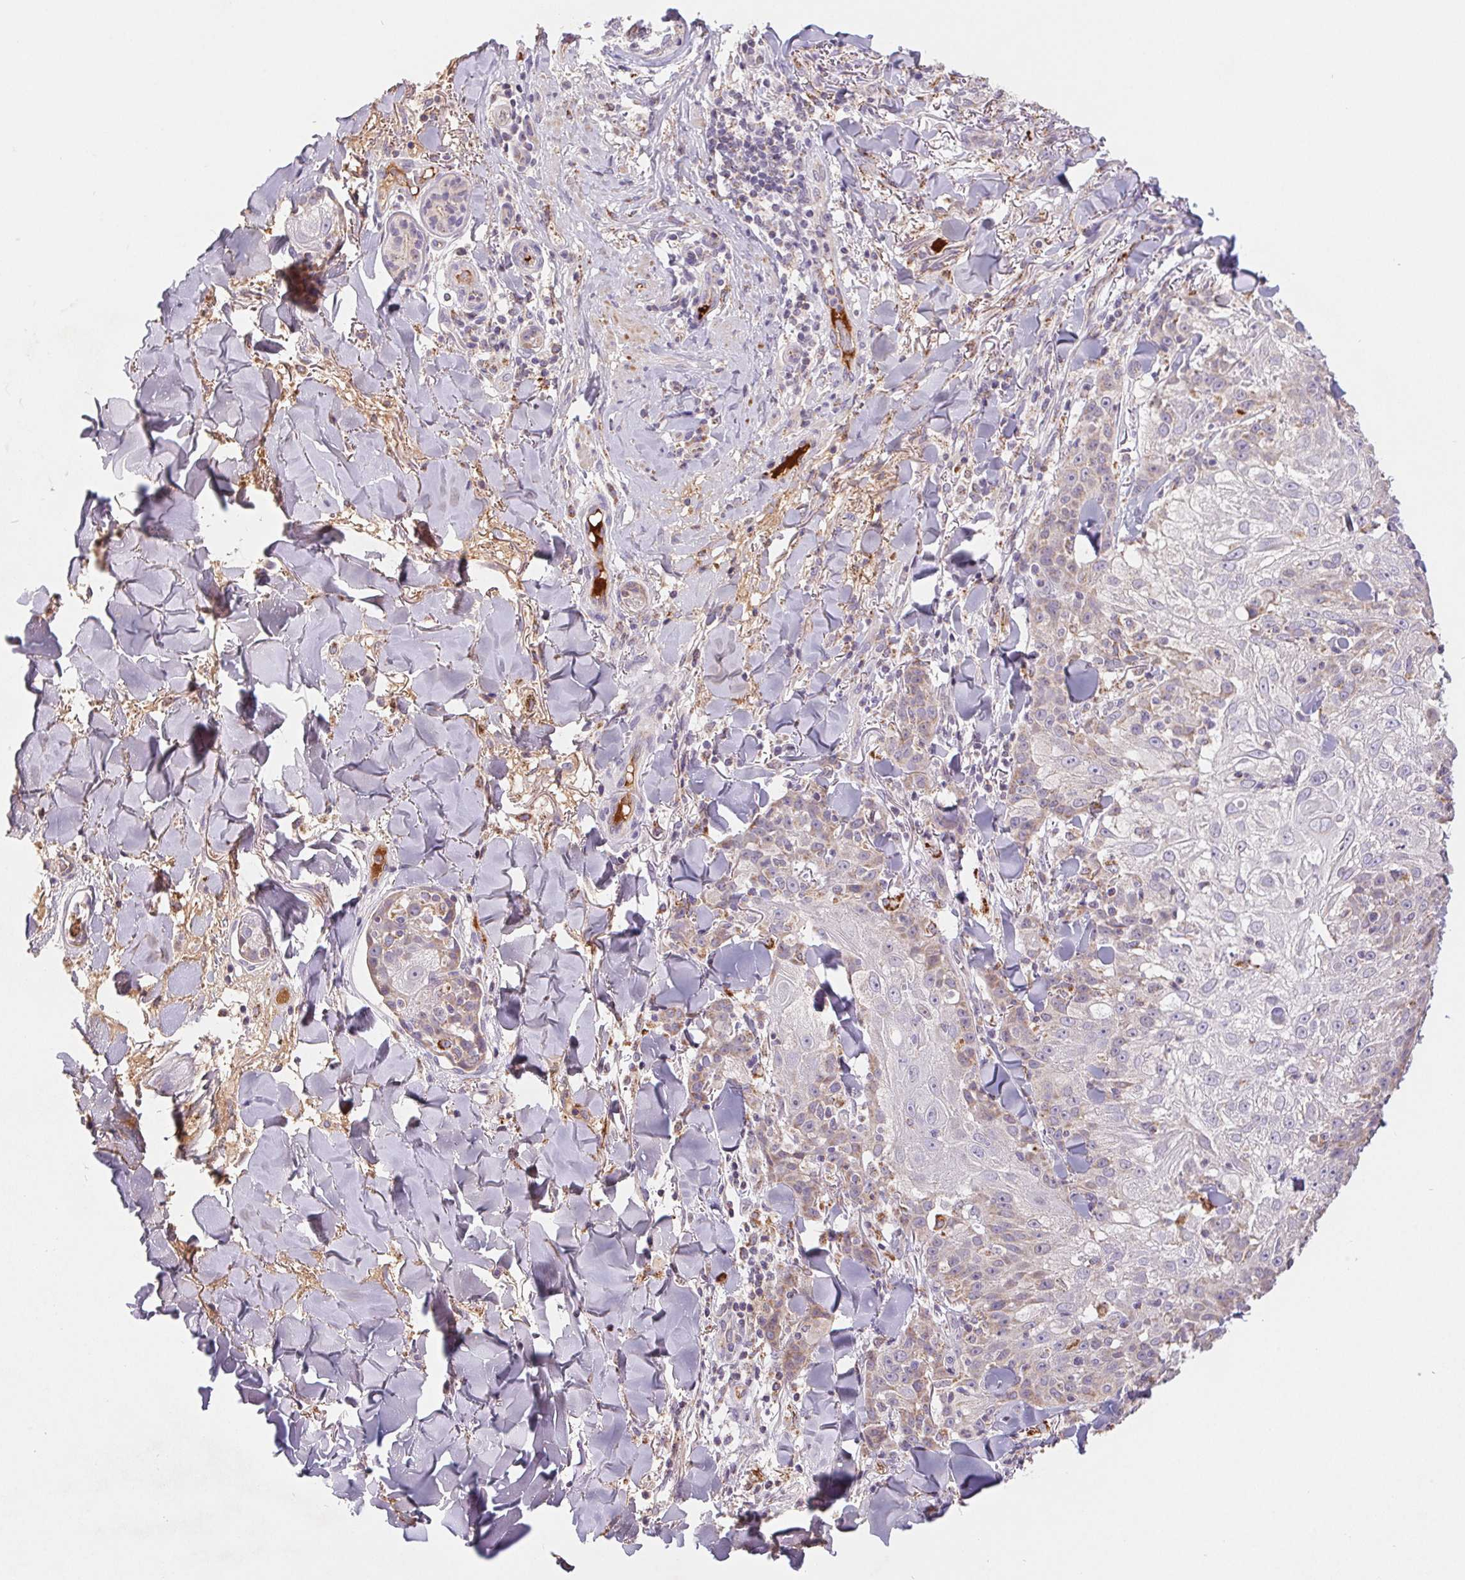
{"staining": {"intensity": "weak", "quantity": "<25%", "location": "cytoplasmic/membranous"}, "tissue": "skin cancer", "cell_type": "Tumor cells", "image_type": "cancer", "snomed": [{"axis": "morphology", "description": "Normal tissue, NOS"}, {"axis": "morphology", "description": "Squamous cell carcinoma, NOS"}, {"axis": "topography", "description": "Skin"}], "caption": "This histopathology image is of squamous cell carcinoma (skin) stained with IHC to label a protein in brown with the nuclei are counter-stained blue. There is no staining in tumor cells.", "gene": "EMC6", "patient": {"sex": "female", "age": 83}}